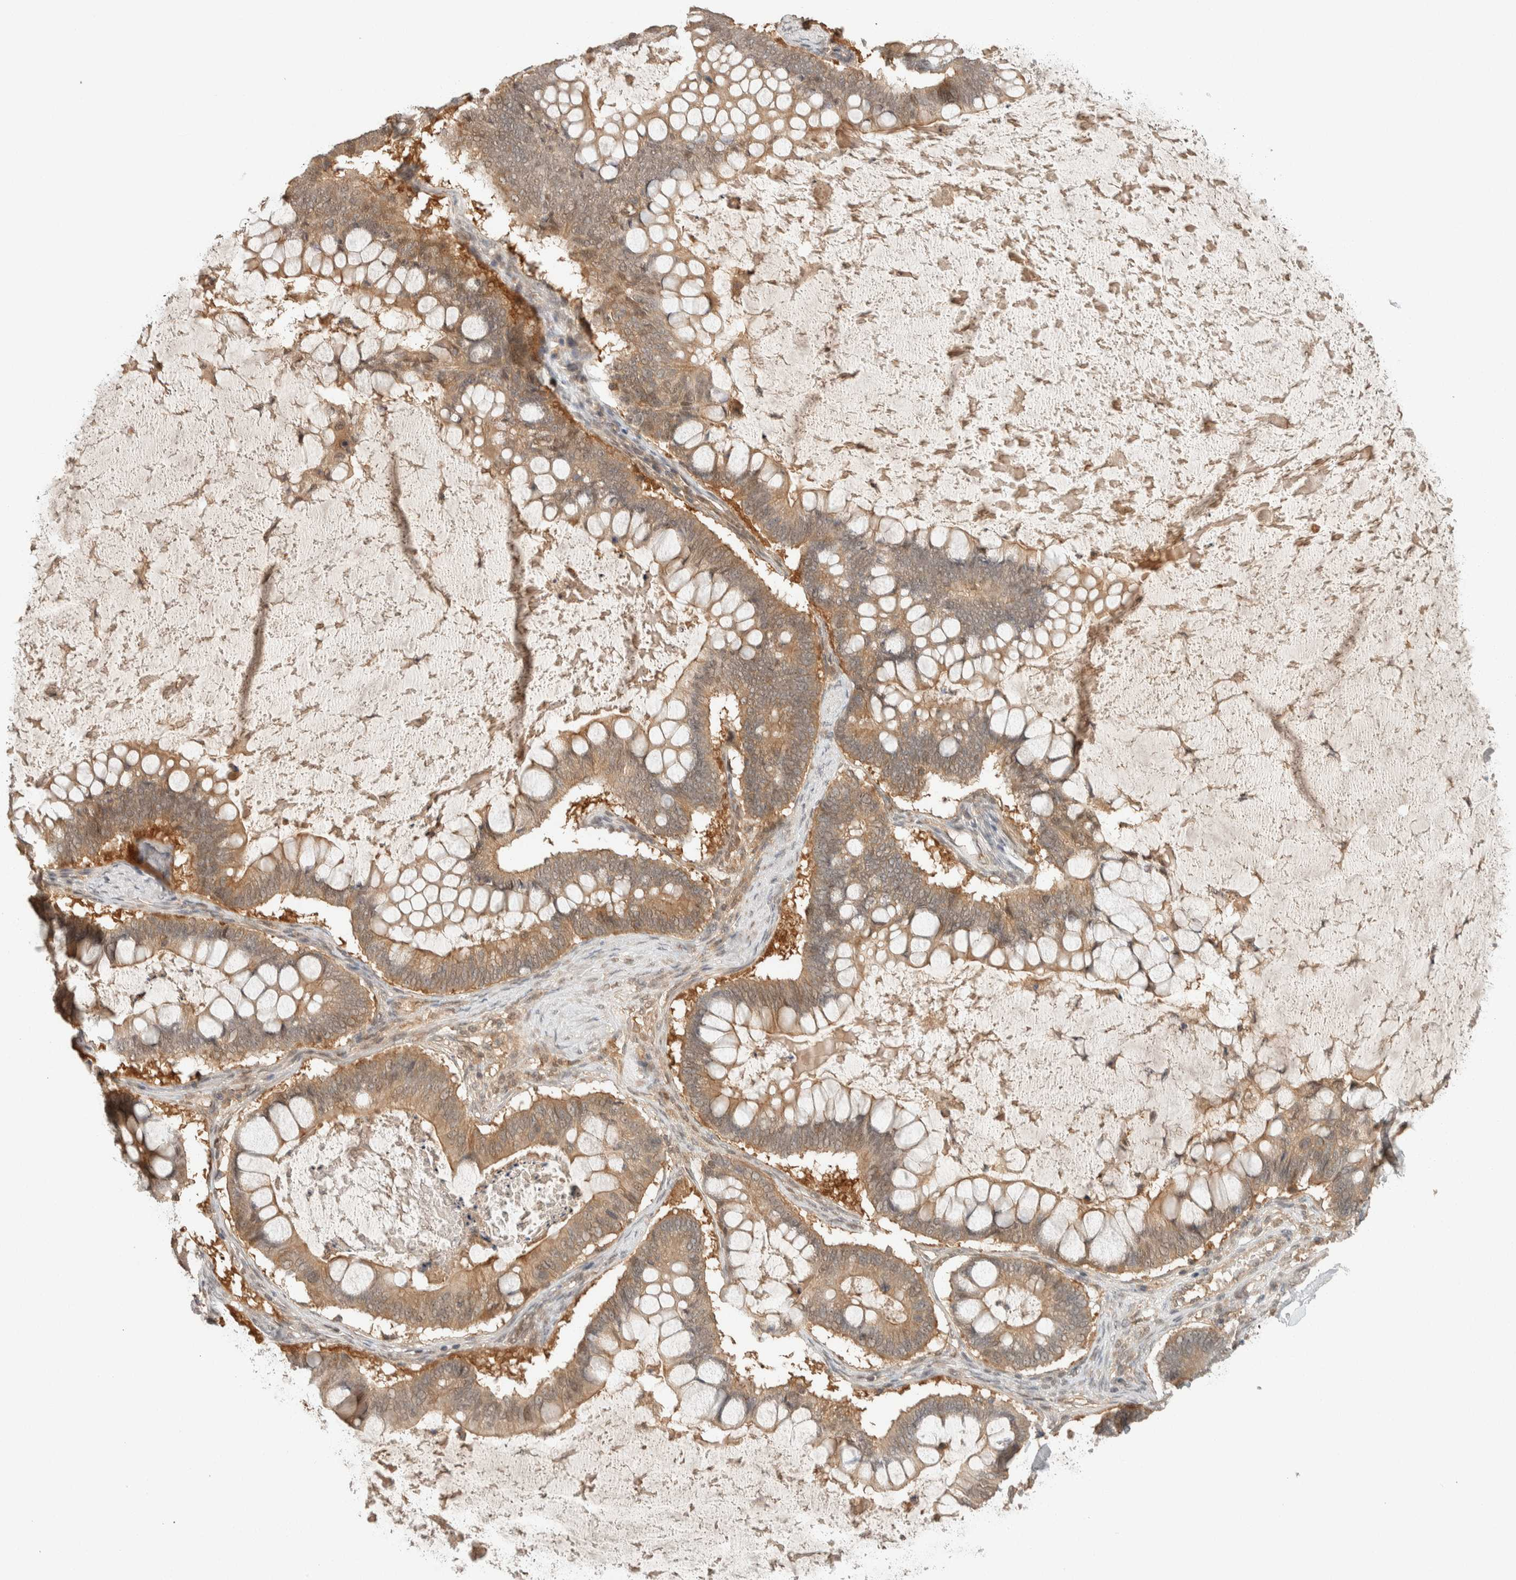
{"staining": {"intensity": "moderate", "quantity": ">75%", "location": "cytoplasmic/membranous,nuclear"}, "tissue": "ovarian cancer", "cell_type": "Tumor cells", "image_type": "cancer", "snomed": [{"axis": "morphology", "description": "Cystadenocarcinoma, mucinous, NOS"}, {"axis": "topography", "description": "Ovary"}], "caption": "Immunohistochemistry of ovarian cancer (mucinous cystadenocarcinoma) displays medium levels of moderate cytoplasmic/membranous and nuclear staining in about >75% of tumor cells. The protein of interest is stained brown, and the nuclei are stained in blue (DAB IHC with brightfield microscopy, high magnification).", "gene": "ZNF567", "patient": {"sex": "female", "age": 61}}